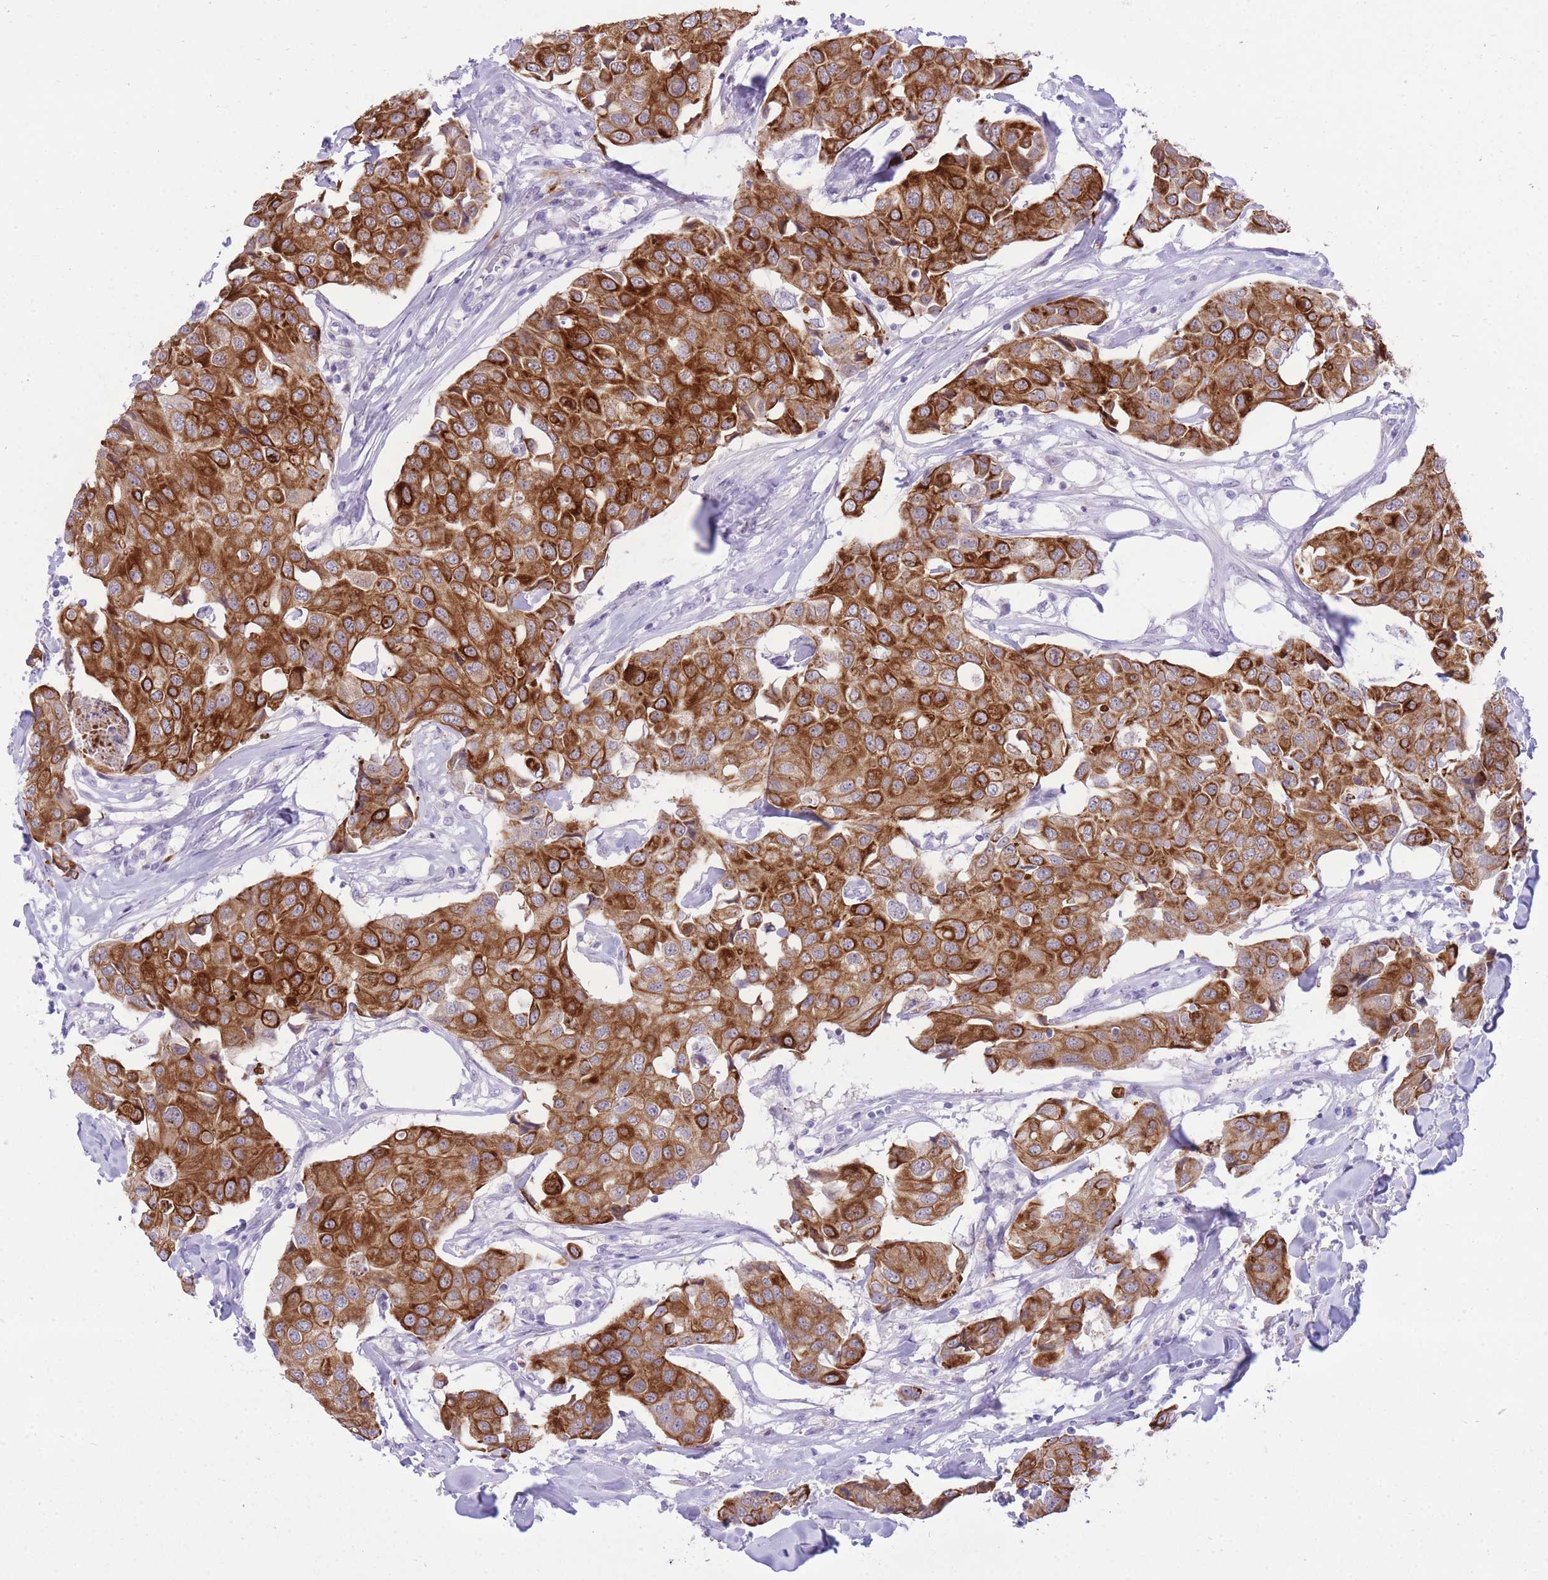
{"staining": {"intensity": "strong", "quantity": ">75%", "location": "cytoplasmic/membranous"}, "tissue": "breast cancer", "cell_type": "Tumor cells", "image_type": "cancer", "snomed": [{"axis": "morphology", "description": "Duct carcinoma"}, {"axis": "topography", "description": "Breast"}], "caption": "Invasive ductal carcinoma (breast) stained with a protein marker exhibits strong staining in tumor cells.", "gene": "MEIS3", "patient": {"sex": "female", "age": 80}}